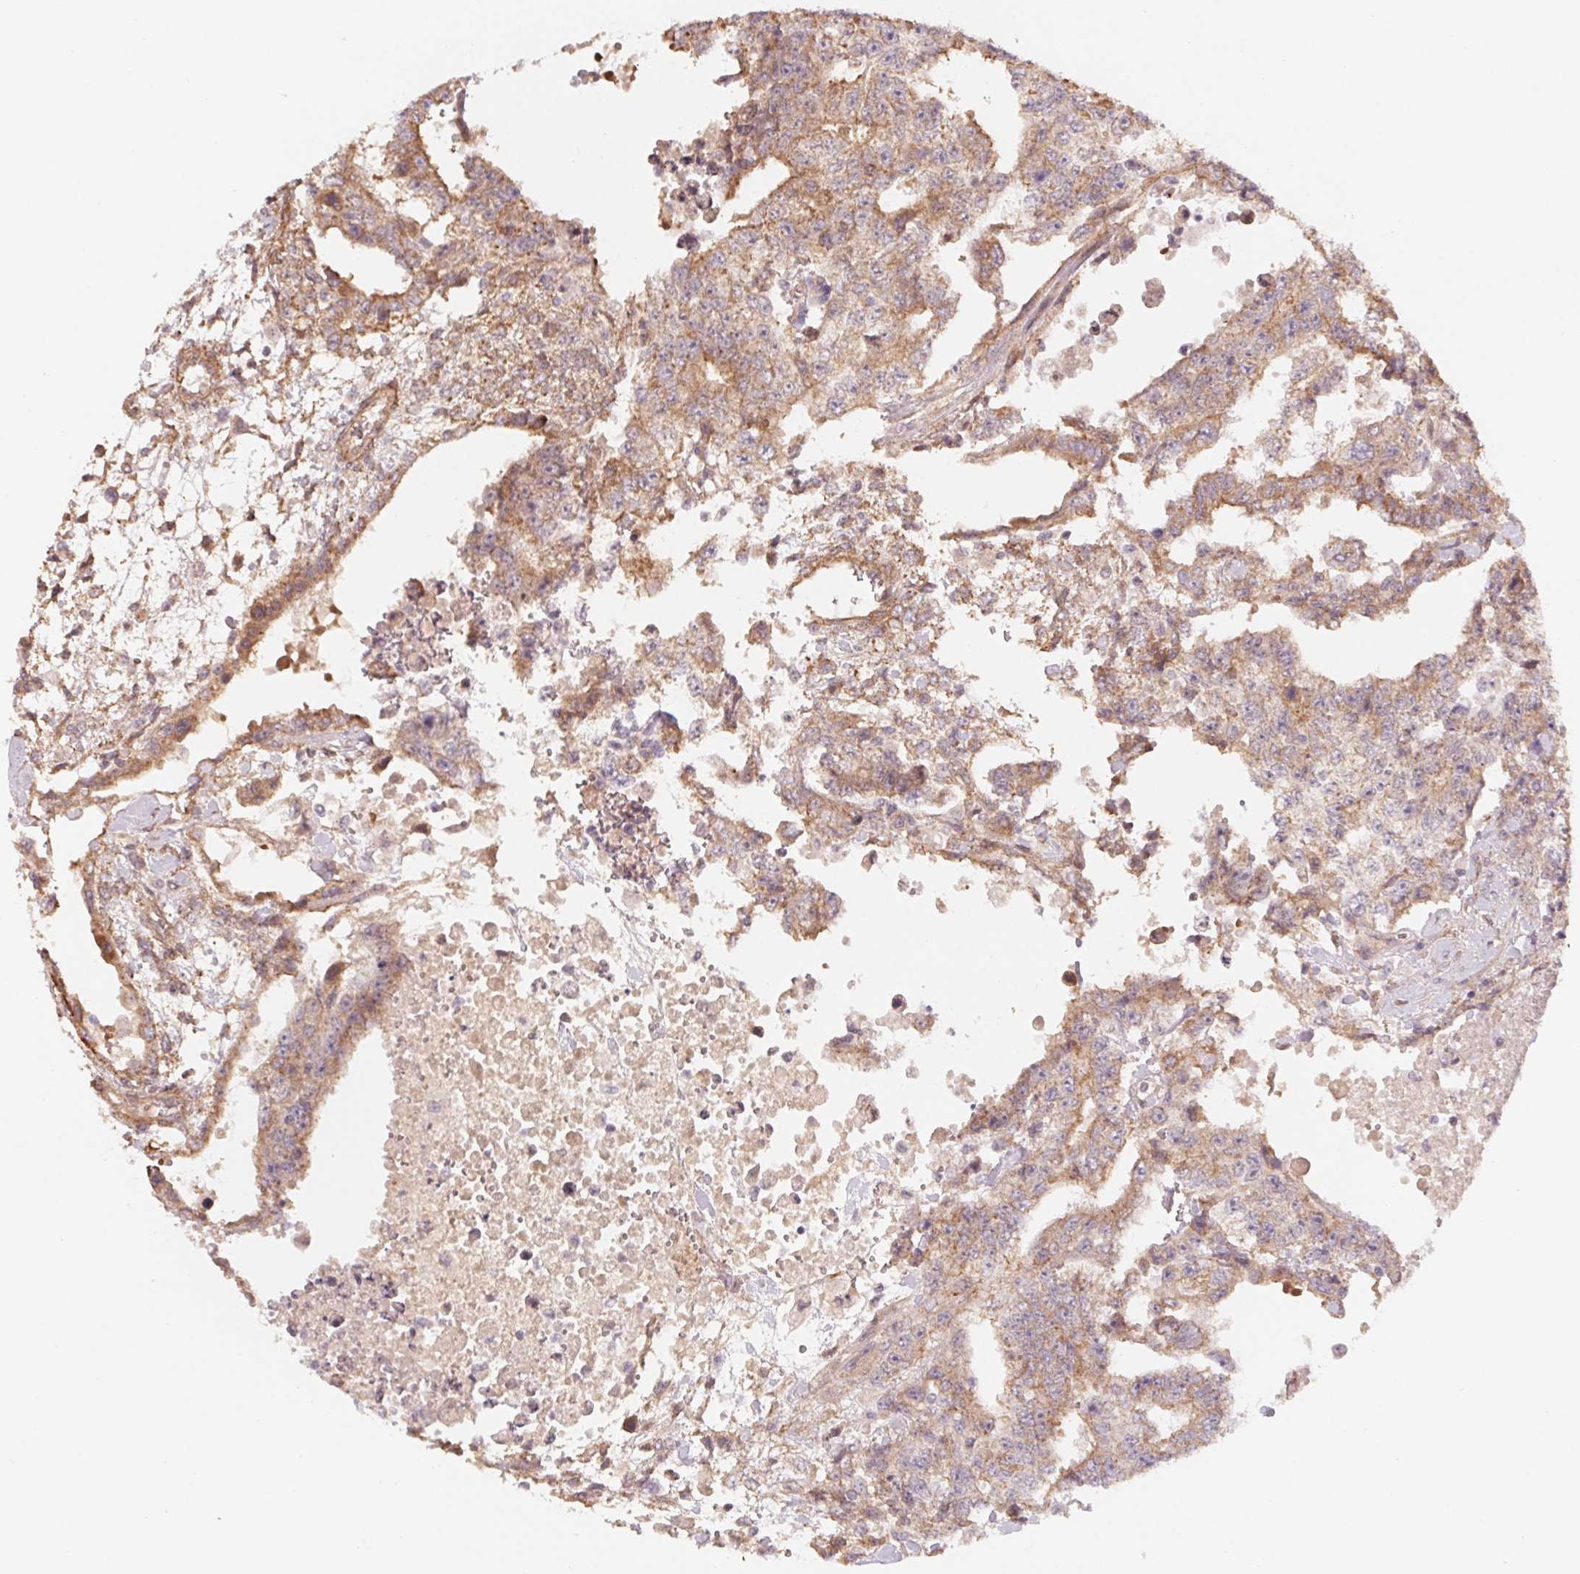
{"staining": {"intensity": "moderate", "quantity": "25%-75%", "location": "cytoplasmic/membranous"}, "tissue": "testis cancer", "cell_type": "Tumor cells", "image_type": "cancer", "snomed": [{"axis": "morphology", "description": "Carcinoma, Embryonal, NOS"}, {"axis": "topography", "description": "Testis"}], "caption": "Immunohistochemical staining of human testis cancer (embryonal carcinoma) exhibits moderate cytoplasmic/membranous protein expression in approximately 25%-75% of tumor cells.", "gene": "CCDC112", "patient": {"sex": "male", "age": 24}}